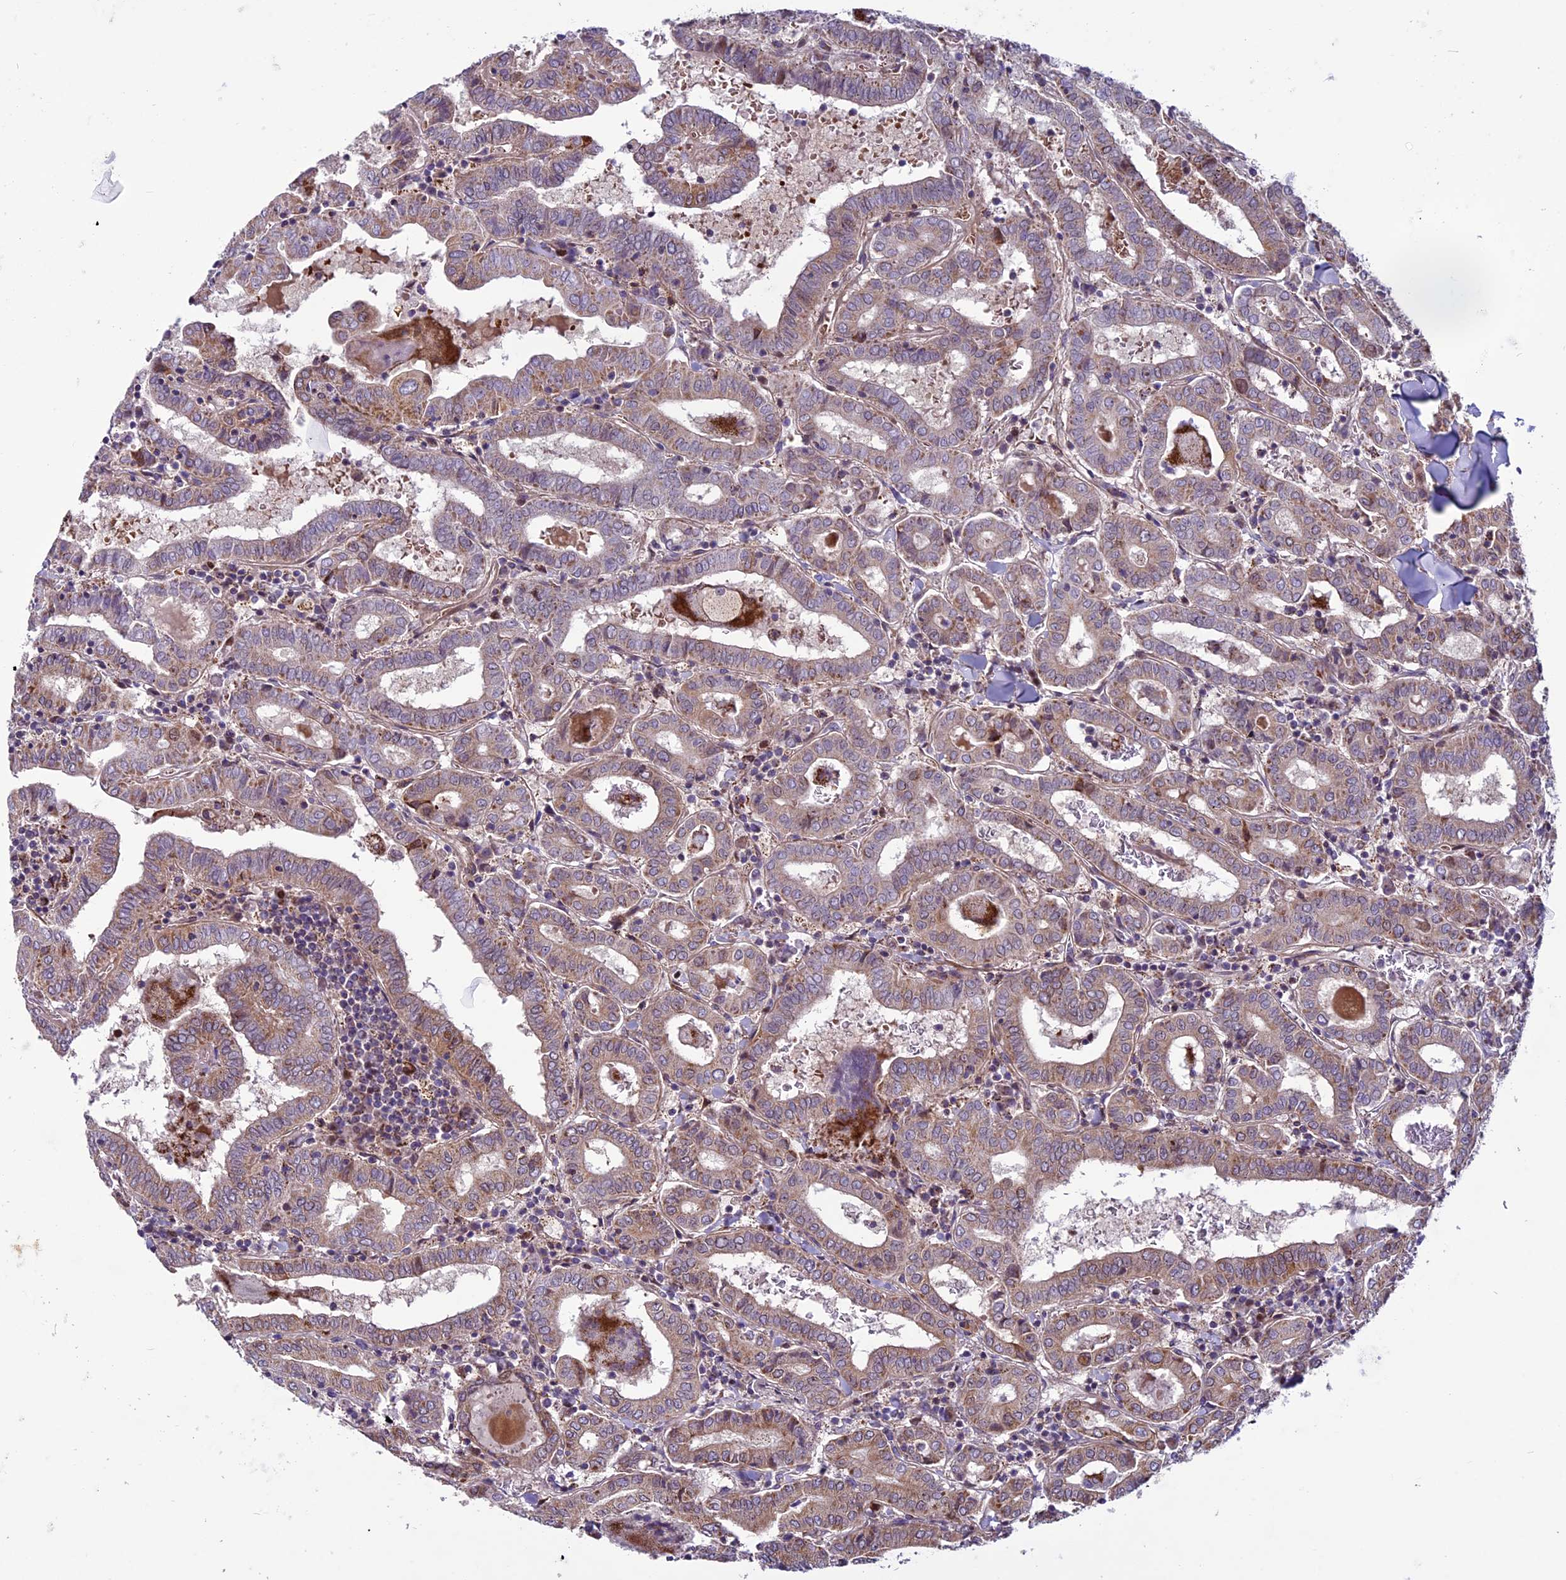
{"staining": {"intensity": "moderate", "quantity": "25%-75%", "location": "cytoplasmic/membranous"}, "tissue": "thyroid cancer", "cell_type": "Tumor cells", "image_type": "cancer", "snomed": [{"axis": "morphology", "description": "Papillary adenocarcinoma, NOS"}, {"axis": "topography", "description": "Thyroid gland"}], "caption": "Tumor cells display medium levels of moderate cytoplasmic/membranous positivity in about 25%-75% of cells in human papillary adenocarcinoma (thyroid).", "gene": "MIEF2", "patient": {"sex": "female", "age": 72}}